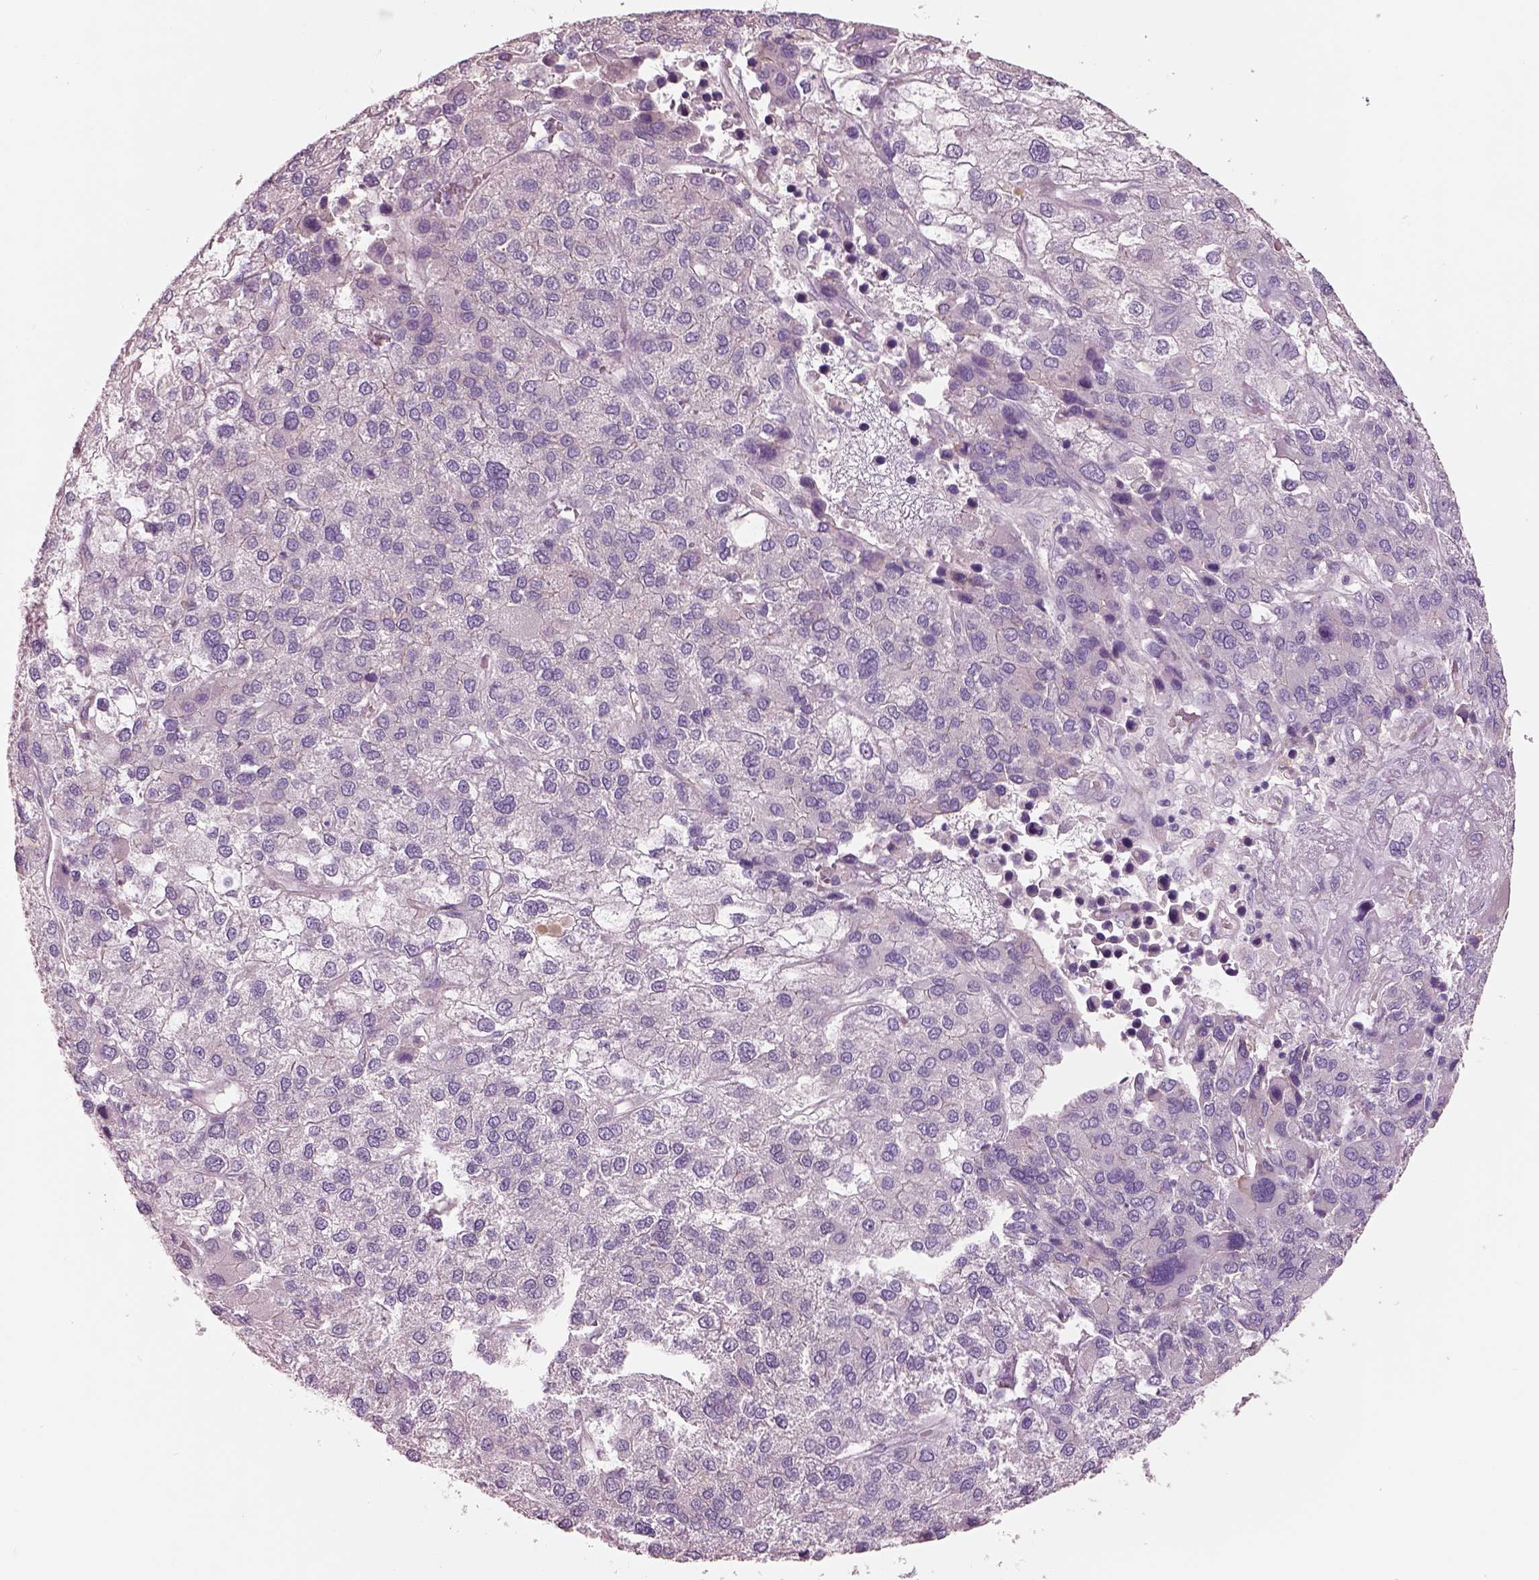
{"staining": {"intensity": "negative", "quantity": "none", "location": "none"}, "tissue": "liver cancer", "cell_type": "Tumor cells", "image_type": "cancer", "snomed": [{"axis": "morphology", "description": "Carcinoma, Hepatocellular, NOS"}, {"axis": "topography", "description": "Liver"}], "caption": "Protein analysis of hepatocellular carcinoma (liver) exhibits no significant expression in tumor cells. (Immunohistochemistry, brightfield microscopy, high magnification).", "gene": "IGLL1", "patient": {"sex": "female", "age": 41}}